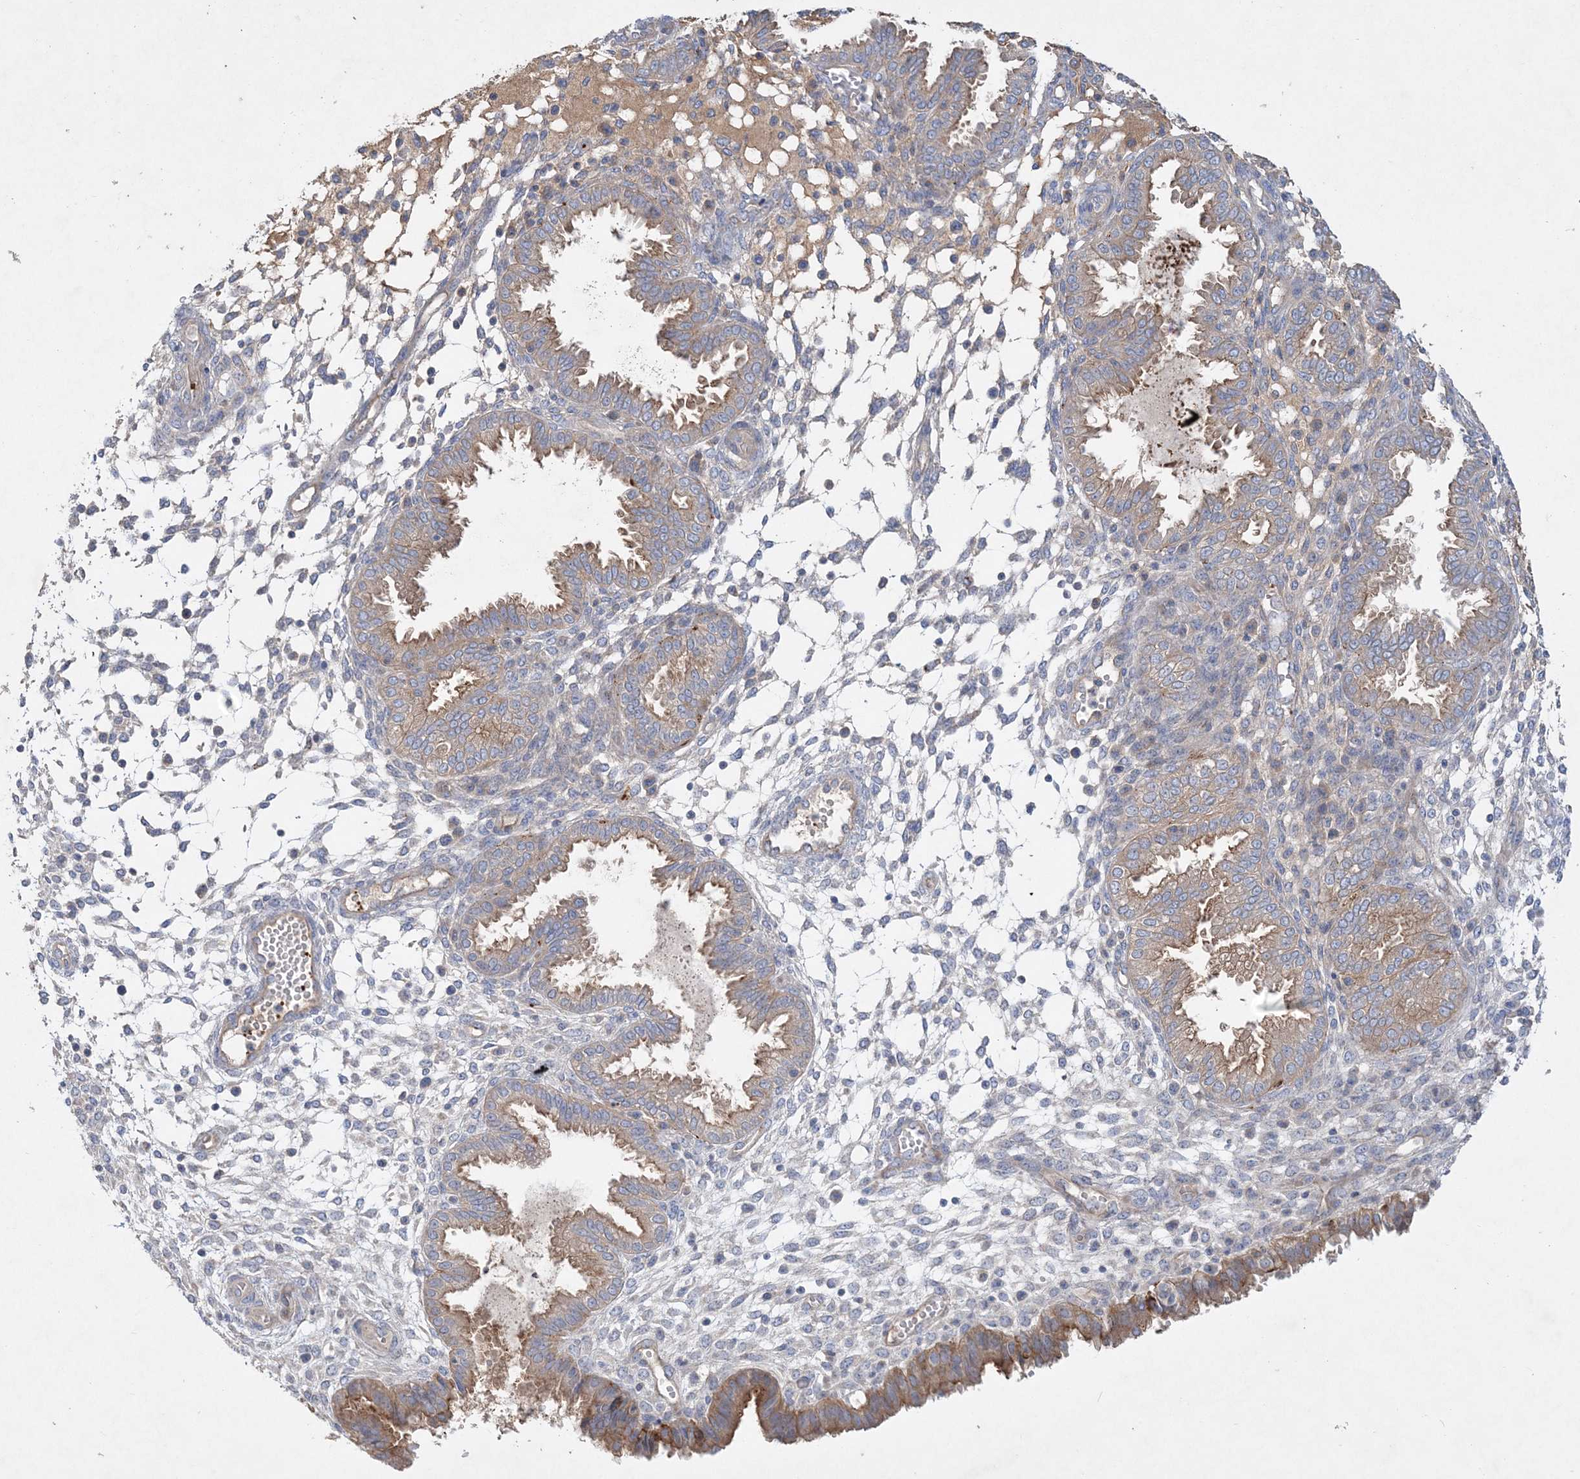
{"staining": {"intensity": "negative", "quantity": "none", "location": "none"}, "tissue": "endometrium", "cell_type": "Cells in endometrial stroma", "image_type": "normal", "snomed": [{"axis": "morphology", "description": "Normal tissue, NOS"}, {"axis": "topography", "description": "Endometrium"}], "caption": "A high-resolution micrograph shows IHC staining of benign endometrium, which displays no significant positivity in cells in endometrial stroma. Brightfield microscopy of immunohistochemistry (IHC) stained with DAB (brown) and hematoxylin (blue), captured at high magnification.", "gene": "ADCK2", "patient": {"sex": "female", "age": 33}}